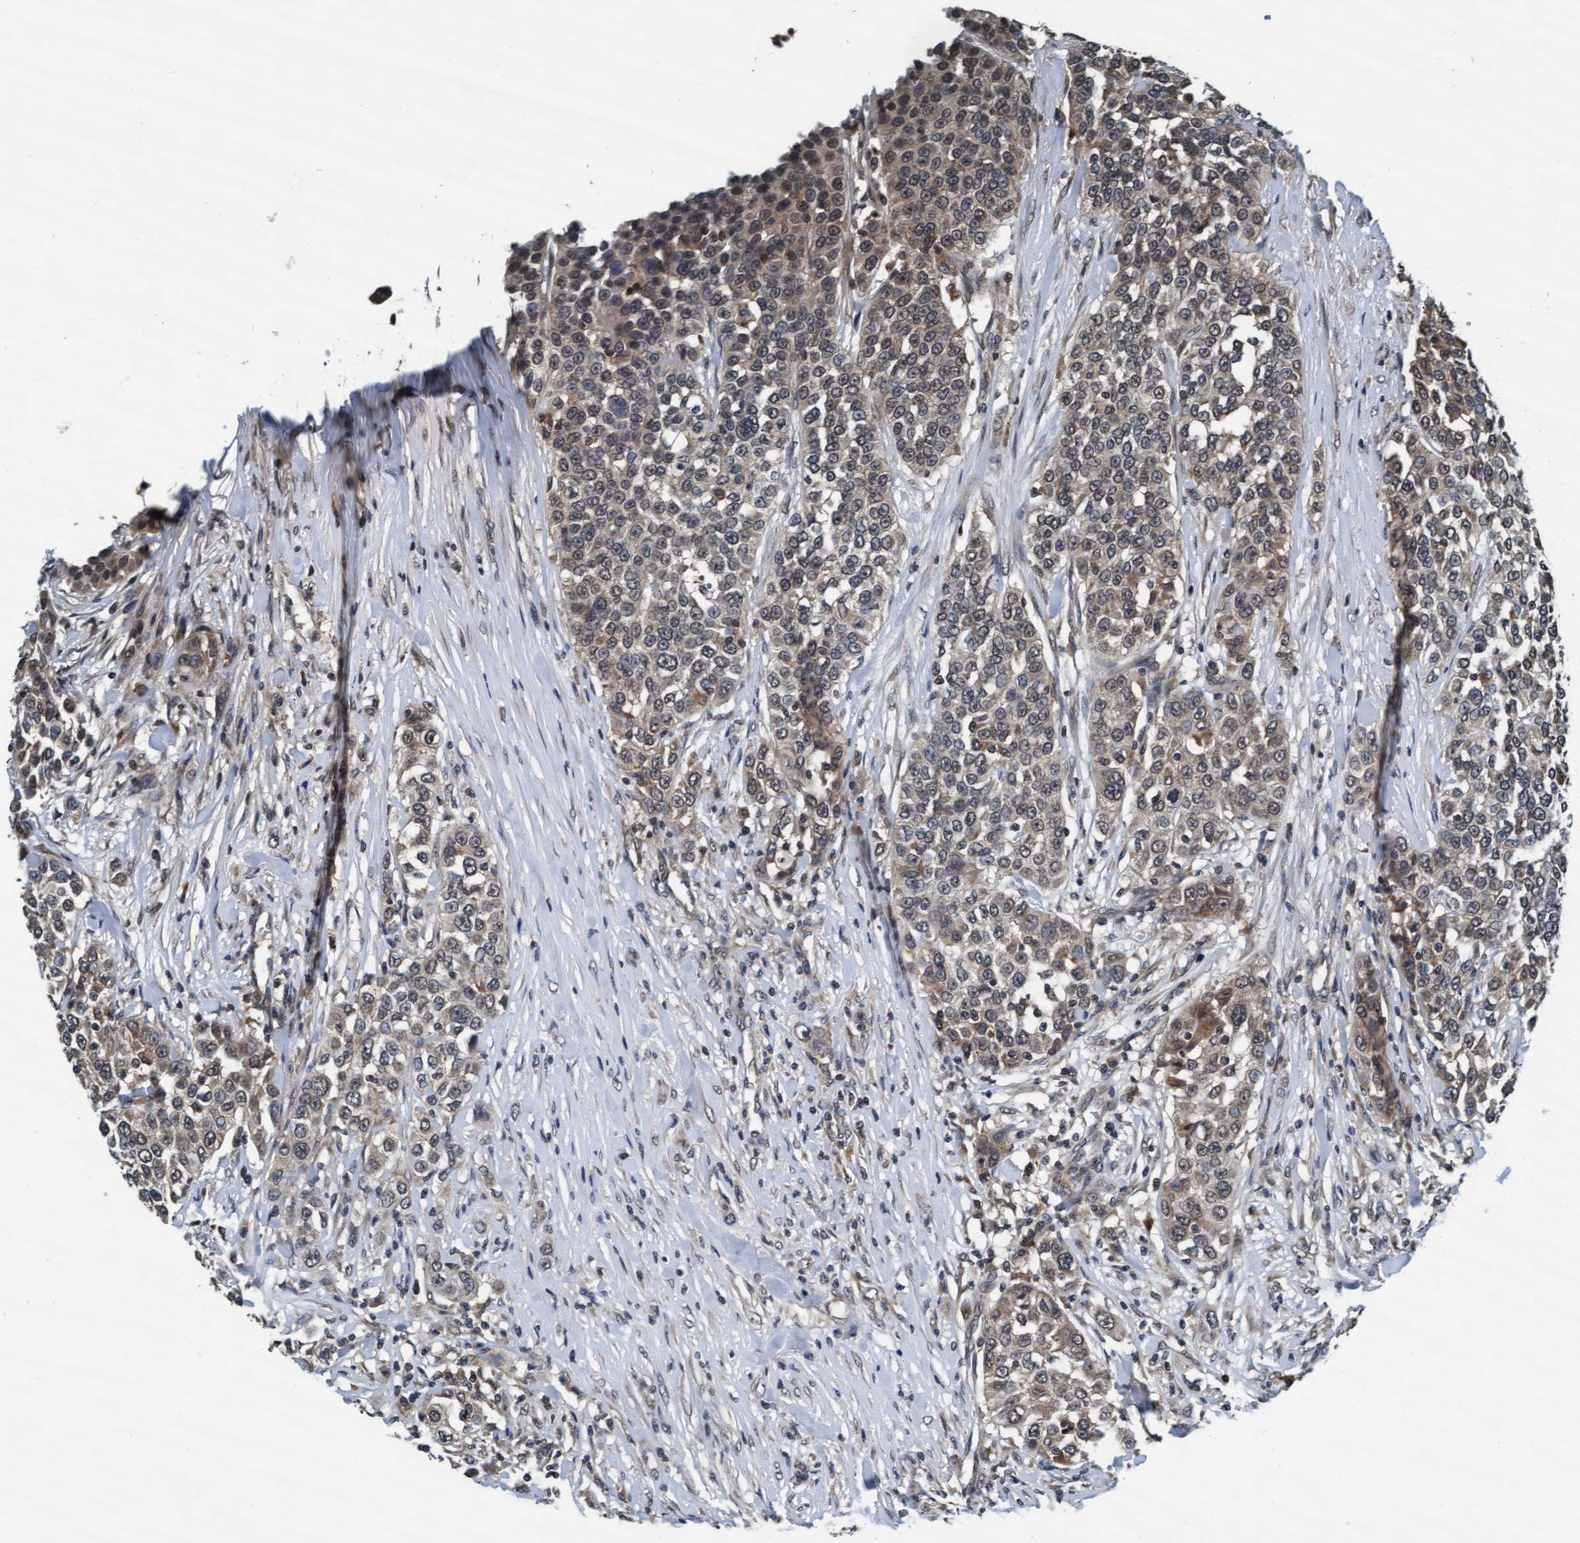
{"staining": {"intensity": "weak", "quantity": ">75%", "location": "cytoplasmic/membranous,nuclear"}, "tissue": "urothelial cancer", "cell_type": "Tumor cells", "image_type": "cancer", "snomed": [{"axis": "morphology", "description": "Urothelial carcinoma, High grade"}, {"axis": "topography", "description": "Urinary bladder"}], "caption": "A brown stain highlights weak cytoplasmic/membranous and nuclear positivity of a protein in human urothelial cancer tumor cells. (Stains: DAB (3,3'-diaminobenzidine) in brown, nuclei in blue, Microscopy: brightfield microscopy at high magnification).", "gene": "WASF1", "patient": {"sex": "female", "age": 80}}